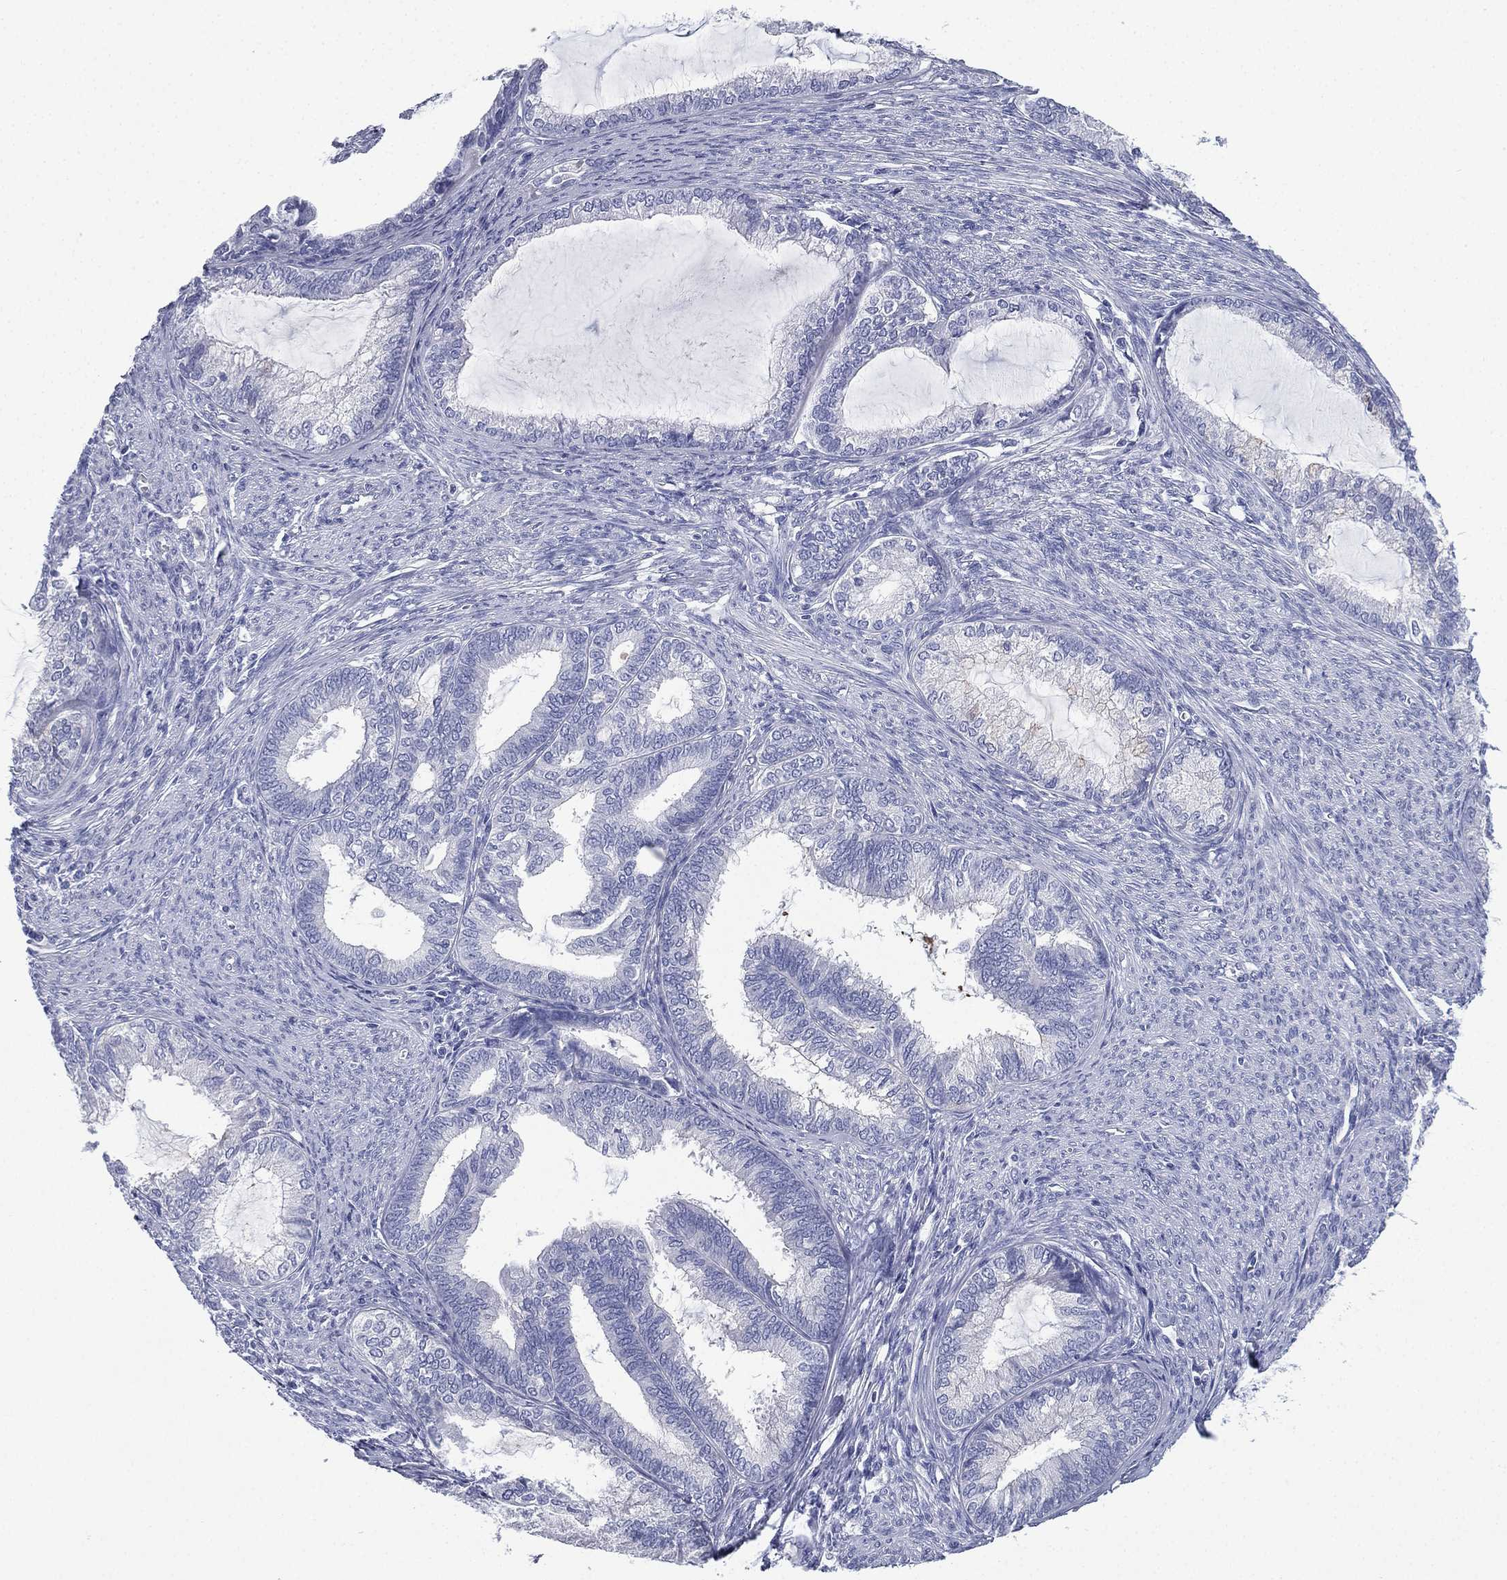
{"staining": {"intensity": "negative", "quantity": "none", "location": "none"}, "tissue": "endometrial cancer", "cell_type": "Tumor cells", "image_type": "cancer", "snomed": [{"axis": "morphology", "description": "Adenocarcinoma, NOS"}, {"axis": "topography", "description": "Endometrium"}], "caption": "Endometrial cancer was stained to show a protein in brown. There is no significant expression in tumor cells.", "gene": "FCER2", "patient": {"sex": "female", "age": 86}}